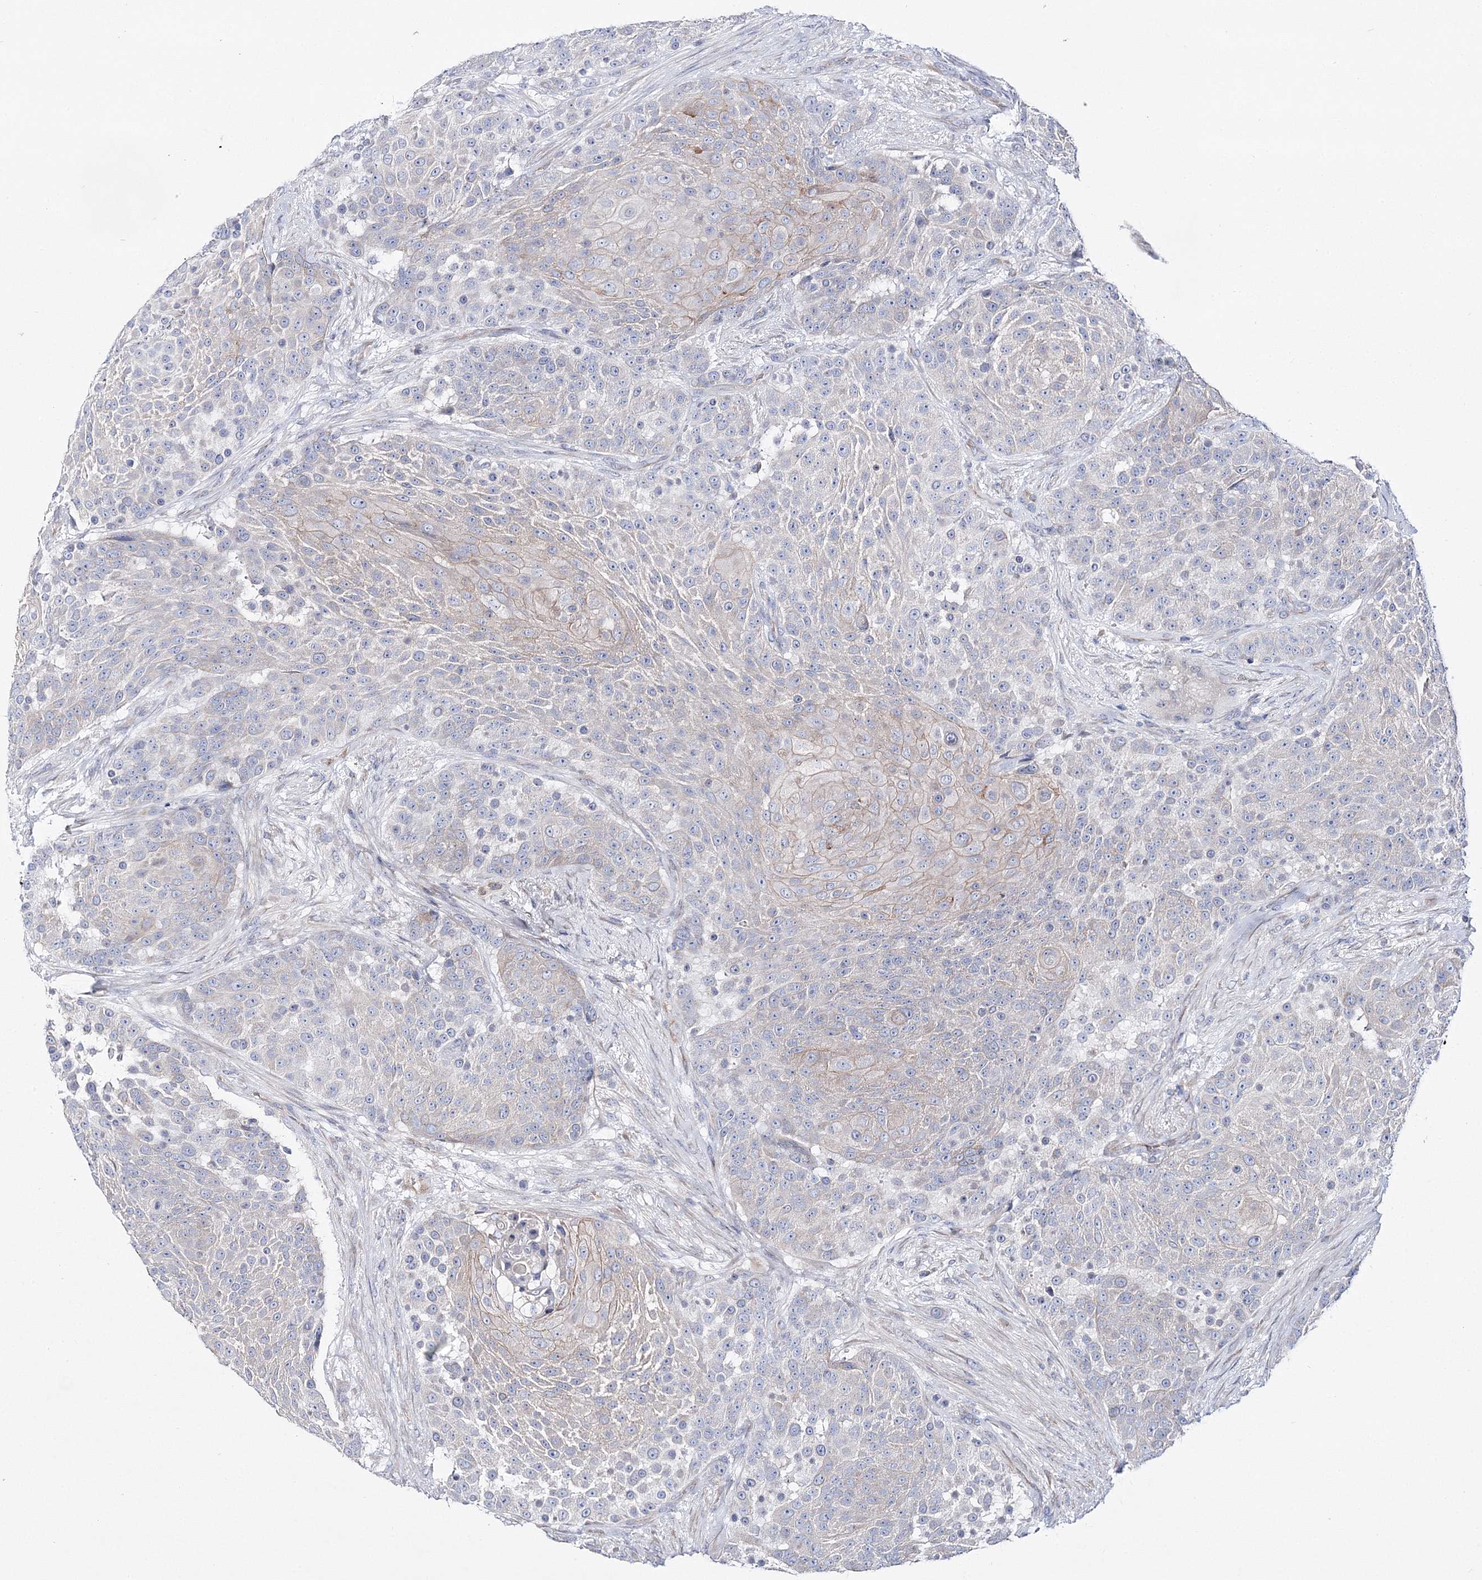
{"staining": {"intensity": "weak", "quantity": "25%-75%", "location": "cytoplasmic/membranous"}, "tissue": "urothelial cancer", "cell_type": "Tumor cells", "image_type": "cancer", "snomed": [{"axis": "morphology", "description": "Urothelial carcinoma, High grade"}, {"axis": "topography", "description": "Urinary bladder"}], "caption": "This is a histology image of immunohistochemistry (IHC) staining of urothelial cancer, which shows weak staining in the cytoplasmic/membranous of tumor cells.", "gene": "ARHGAP32", "patient": {"sex": "female", "age": 63}}